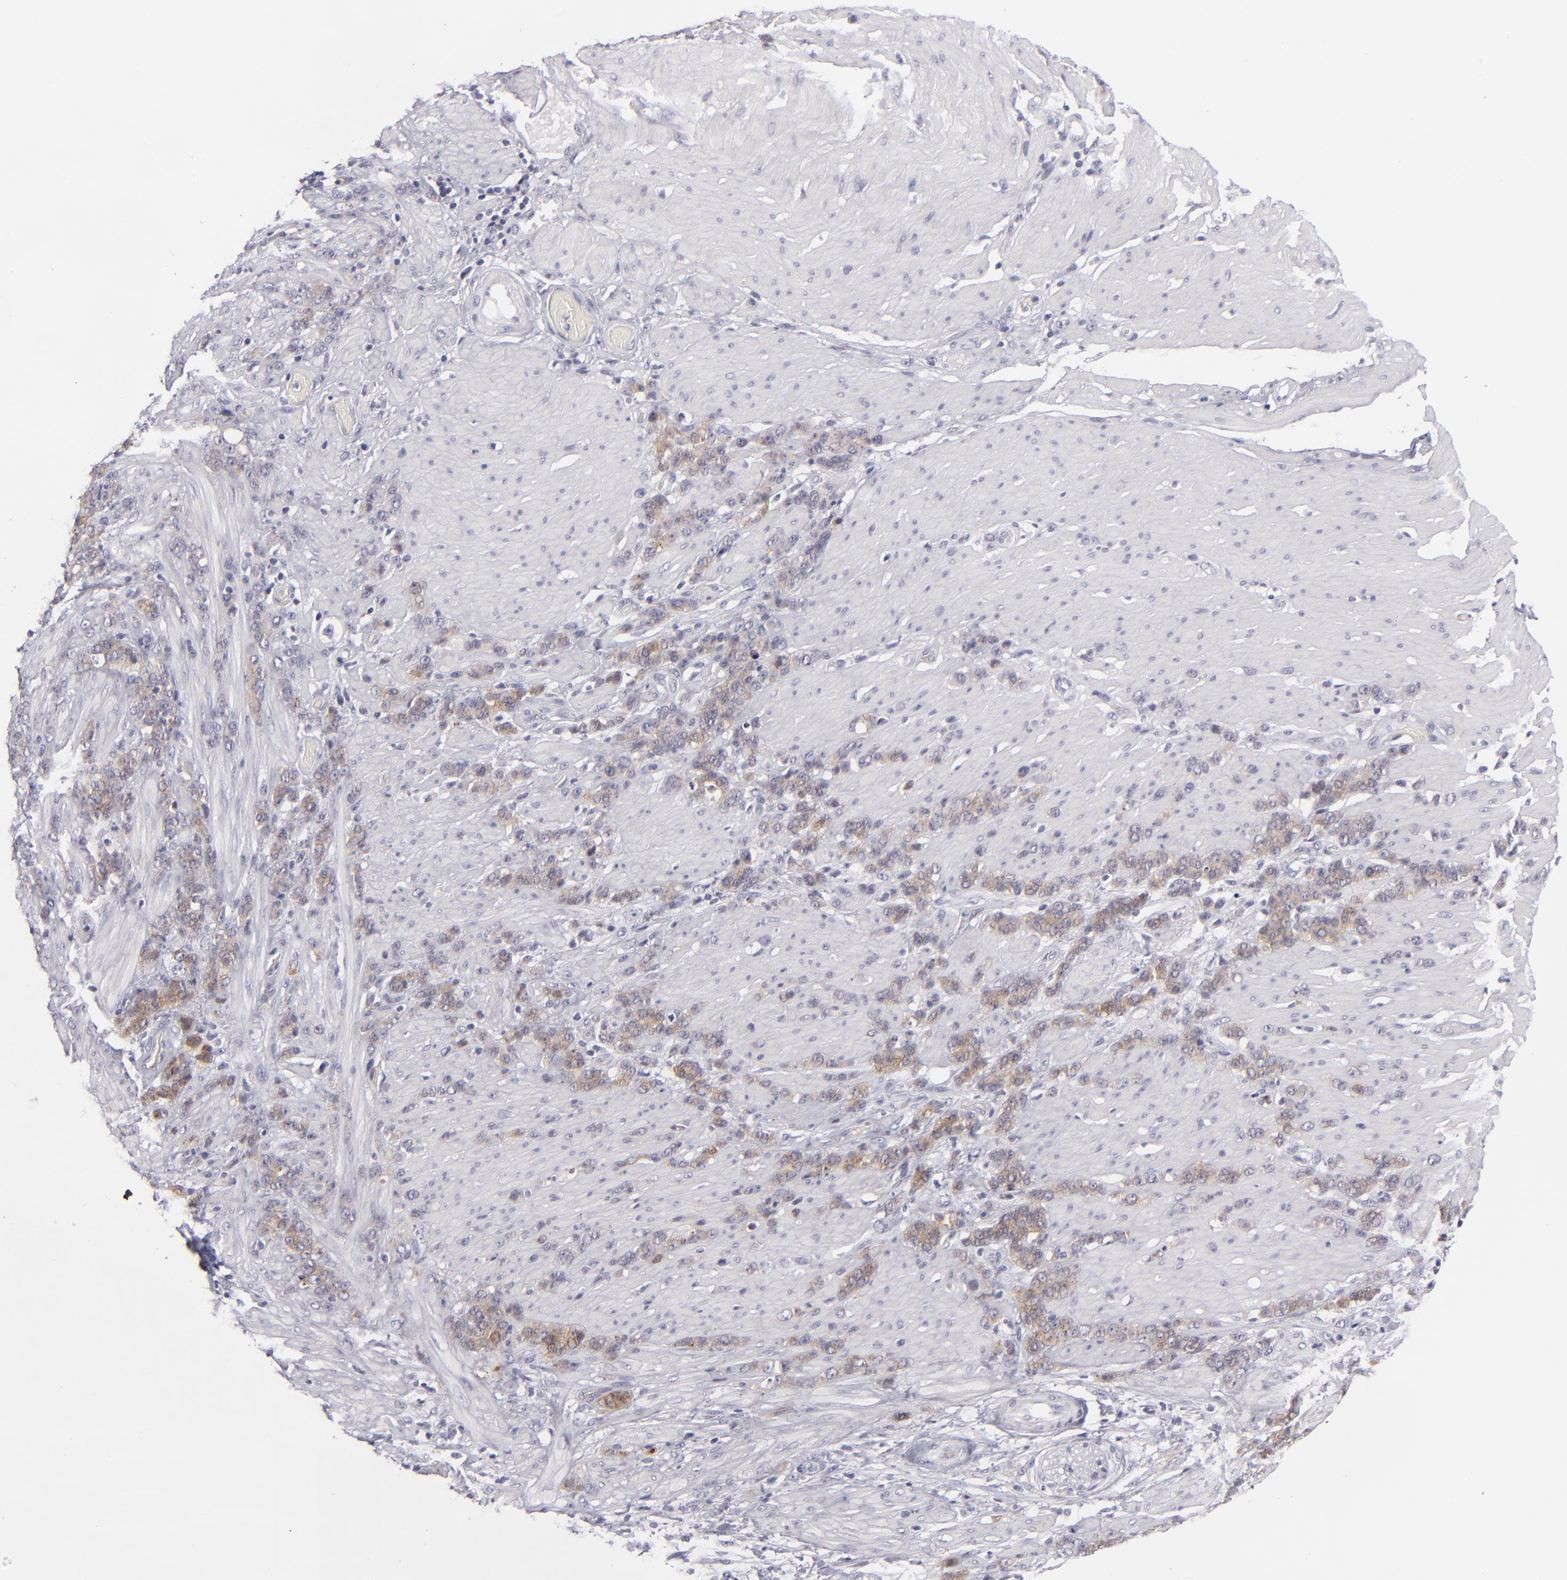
{"staining": {"intensity": "weak", "quantity": "25%-75%", "location": "cytoplasmic/membranous"}, "tissue": "stomach cancer", "cell_type": "Tumor cells", "image_type": "cancer", "snomed": [{"axis": "morphology", "description": "Adenocarcinoma, NOS"}, {"axis": "topography", "description": "Stomach, lower"}], "caption": "This image reveals immunohistochemistry staining of stomach adenocarcinoma, with low weak cytoplasmic/membranous expression in about 25%-75% of tumor cells.", "gene": "JUP", "patient": {"sex": "male", "age": 88}}